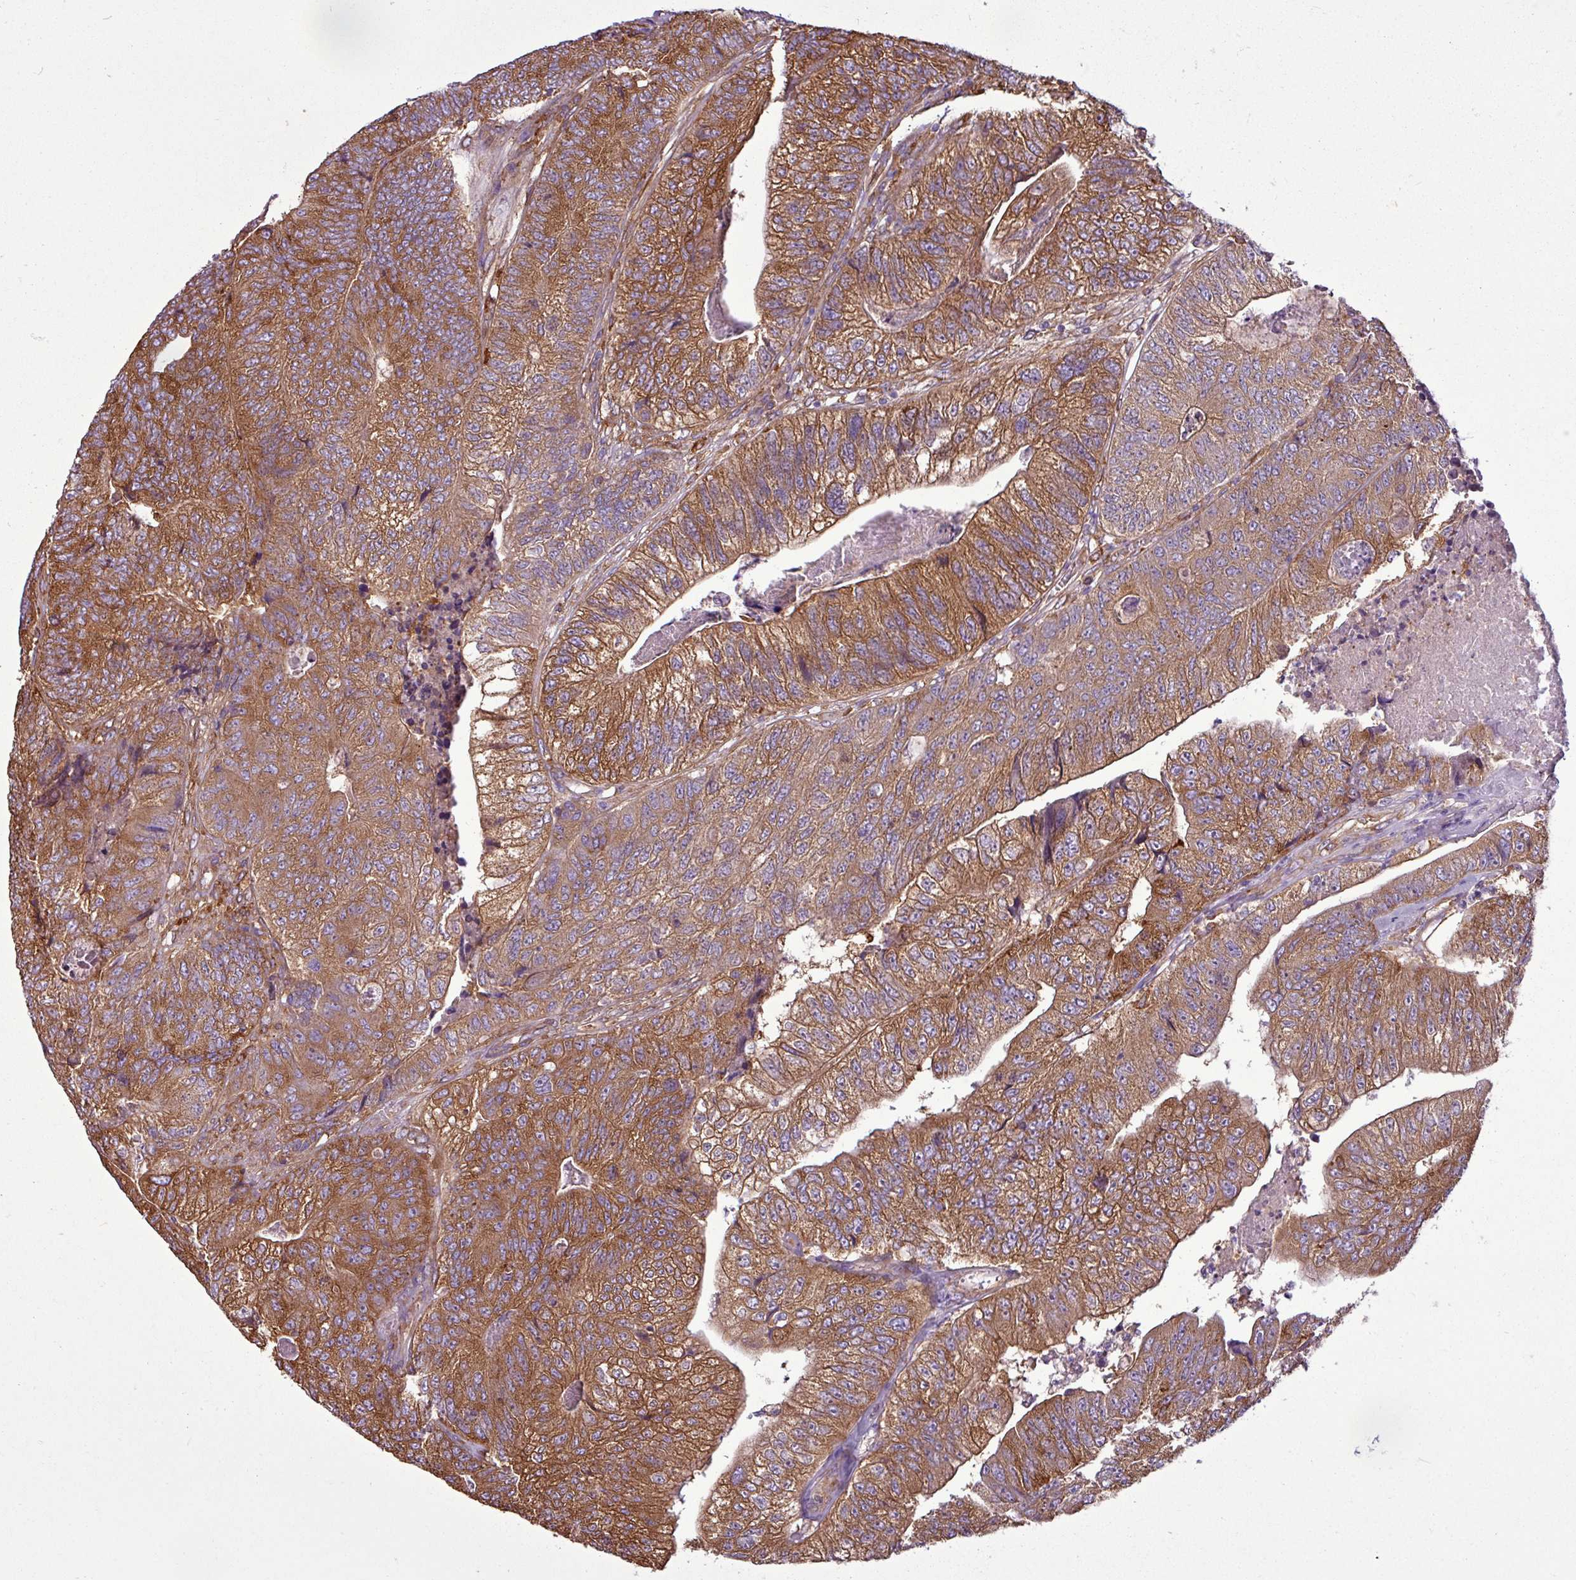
{"staining": {"intensity": "moderate", "quantity": ">75%", "location": "cytoplasmic/membranous"}, "tissue": "colorectal cancer", "cell_type": "Tumor cells", "image_type": "cancer", "snomed": [{"axis": "morphology", "description": "Adenocarcinoma, NOS"}, {"axis": "topography", "description": "Colon"}], "caption": "Immunohistochemical staining of human colorectal cancer (adenocarcinoma) reveals medium levels of moderate cytoplasmic/membranous staining in approximately >75% of tumor cells.", "gene": "PACSIN2", "patient": {"sex": "female", "age": 67}}